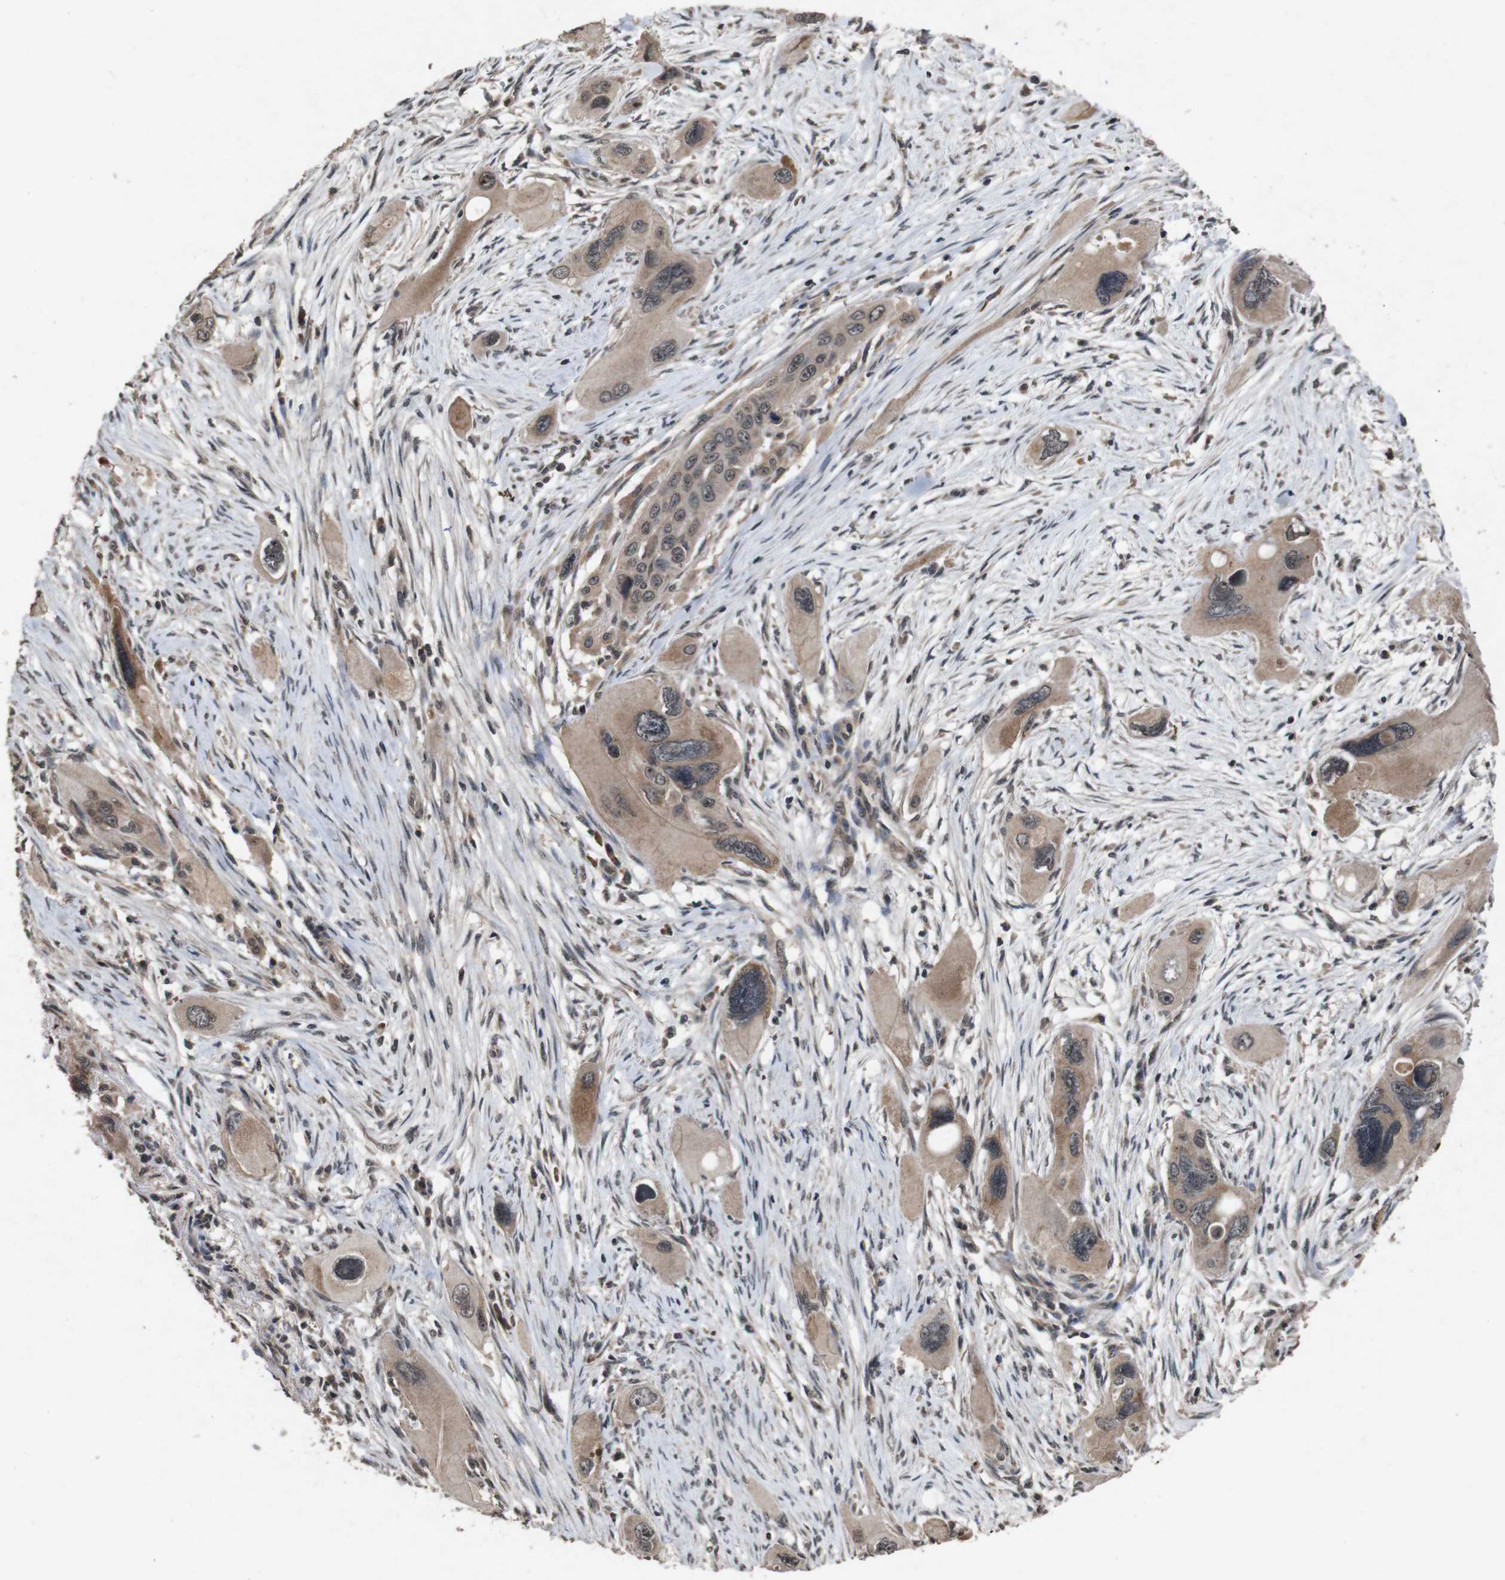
{"staining": {"intensity": "moderate", "quantity": "25%-75%", "location": "cytoplasmic/membranous"}, "tissue": "pancreatic cancer", "cell_type": "Tumor cells", "image_type": "cancer", "snomed": [{"axis": "morphology", "description": "Adenocarcinoma, NOS"}, {"axis": "topography", "description": "Pancreas"}], "caption": "Immunohistochemistry (IHC) of human pancreatic cancer demonstrates medium levels of moderate cytoplasmic/membranous positivity in approximately 25%-75% of tumor cells. The staining was performed using DAB (3,3'-diaminobenzidine) to visualize the protein expression in brown, while the nuclei were stained in blue with hematoxylin (Magnification: 20x).", "gene": "SORL1", "patient": {"sex": "male", "age": 73}}